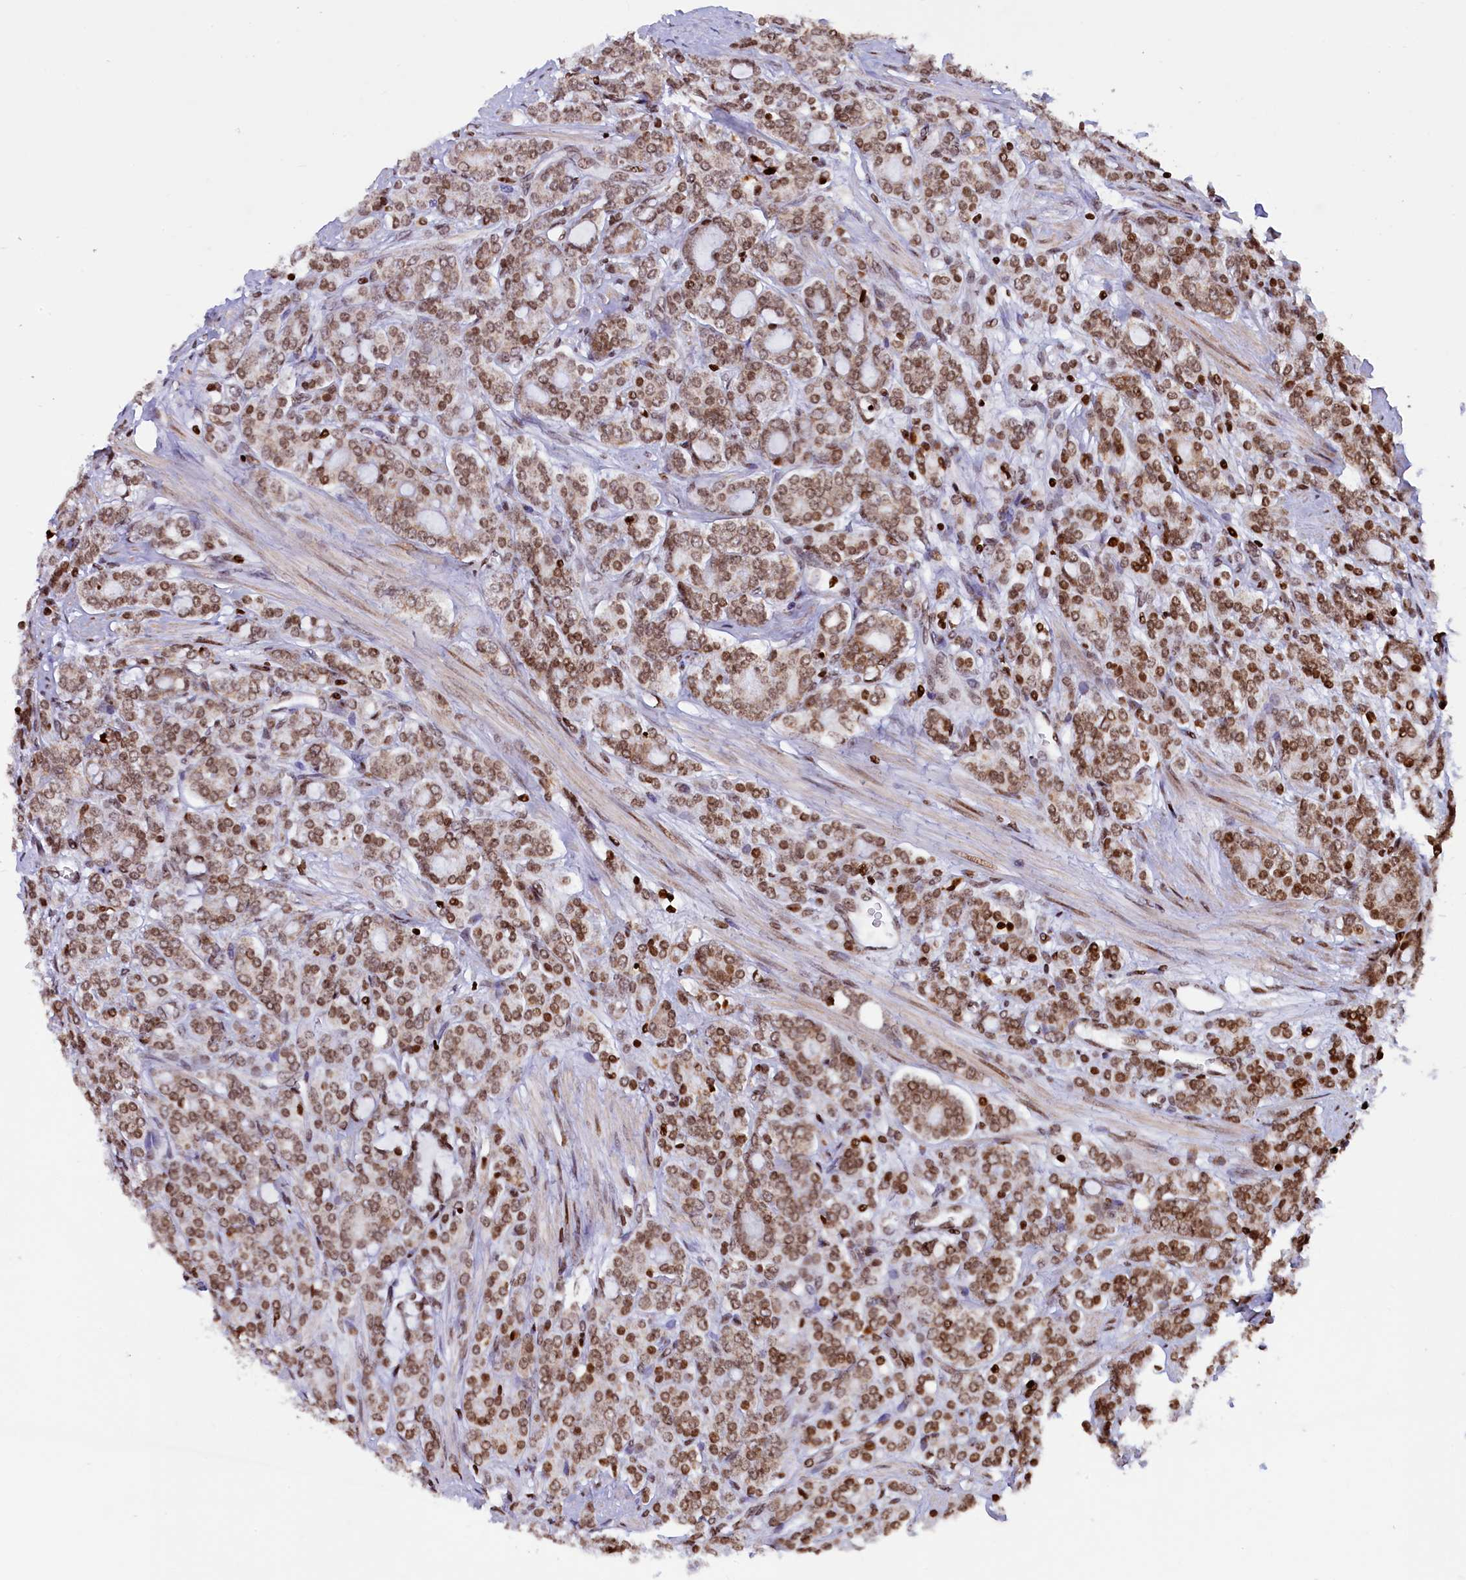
{"staining": {"intensity": "moderate", "quantity": ">75%", "location": "nuclear"}, "tissue": "prostate cancer", "cell_type": "Tumor cells", "image_type": "cancer", "snomed": [{"axis": "morphology", "description": "Adenocarcinoma, High grade"}, {"axis": "topography", "description": "Prostate"}], "caption": "High-grade adenocarcinoma (prostate) stained for a protein (brown) reveals moderate nuclear positive positivity in approximately >75% of tumor cells.", "gene": "TIMM29", "patient": {"sex": "male", "age": 62}}